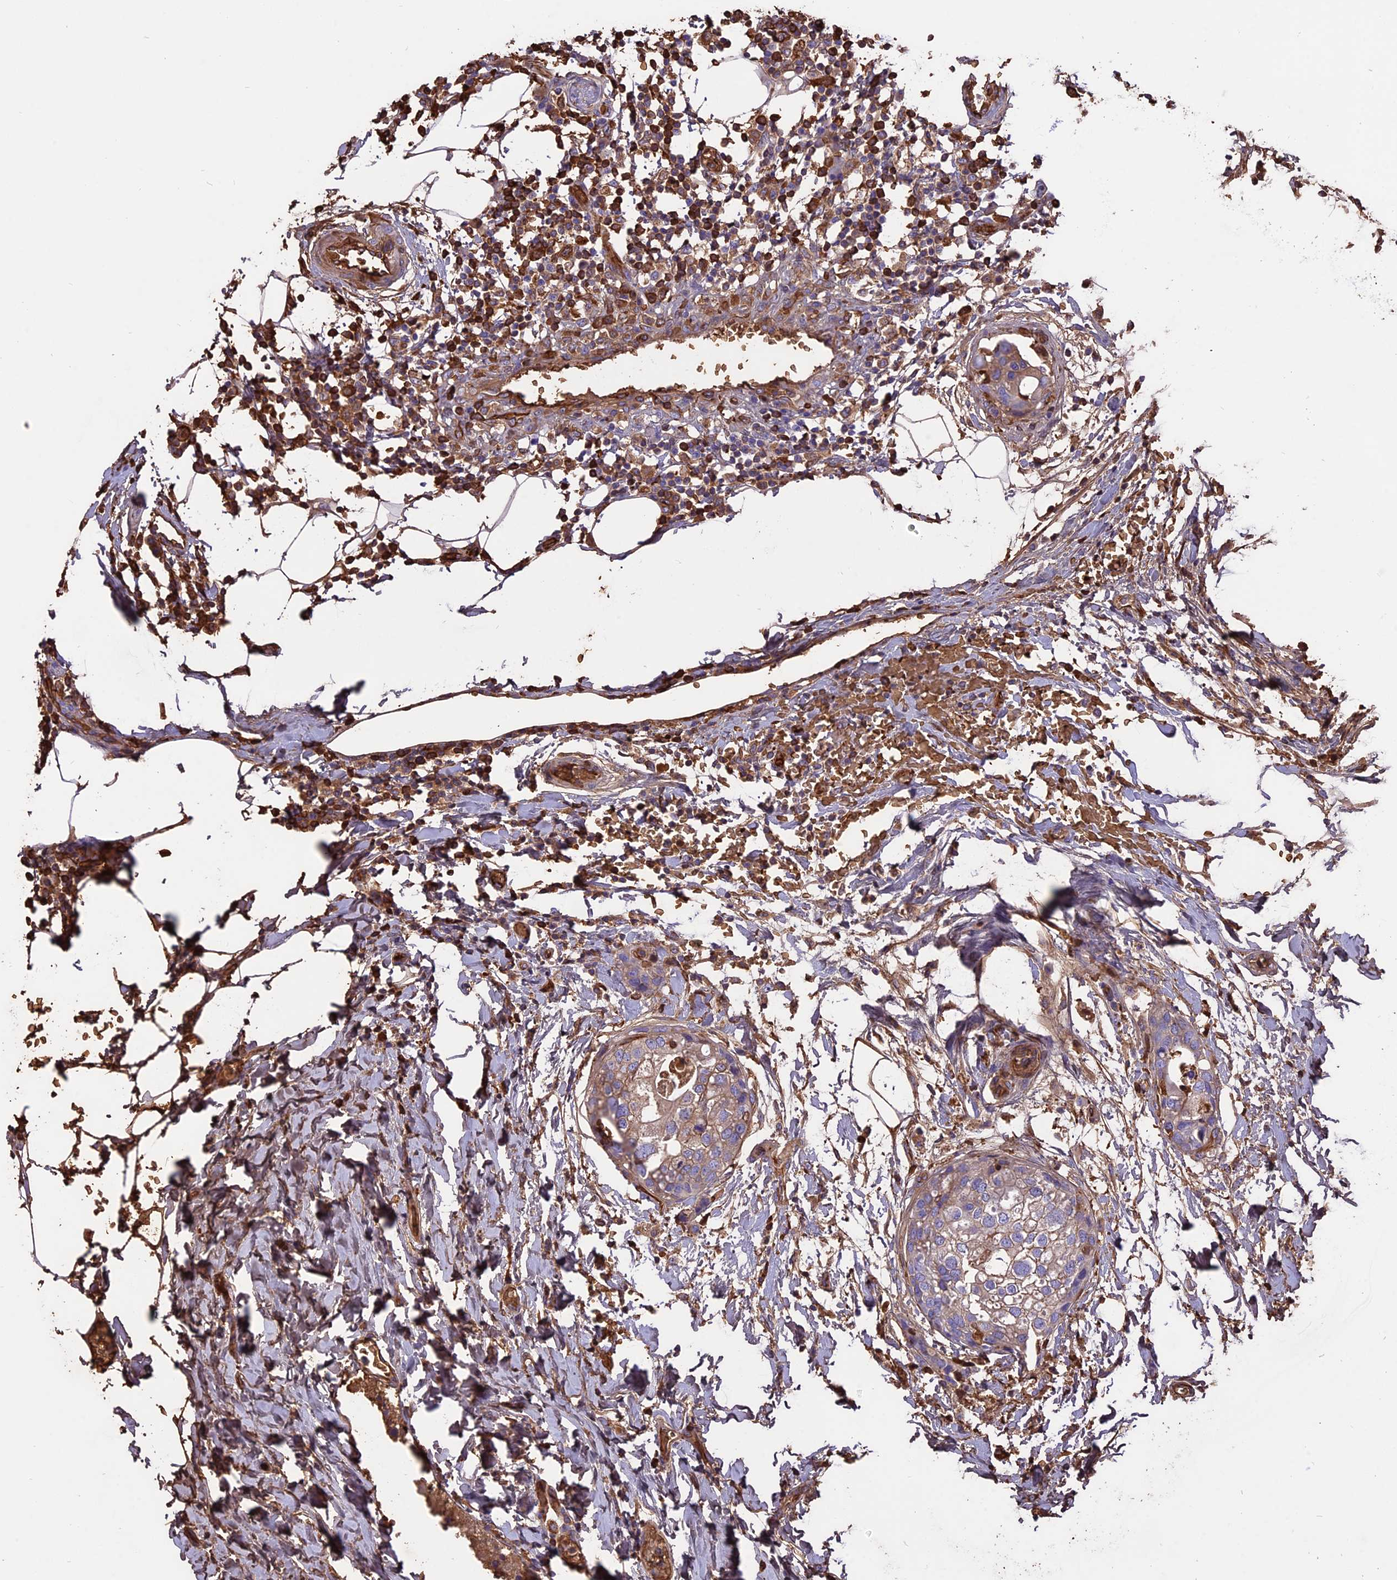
{"staining": {"intensity": "weak", "quantity": "<25%", "location": "cytoplasmic/membranous"}, "tissue": "urothelial cancer", "cell_type": "Tumor cells", "image_type": "cancer", "snomed": [{"axis": "morphology", "description": "Urothelial carcinoma, High grade"}, {"axis": "topography", "description": "Urinary bladder"}], "caption": "Tumor cells are negative for brown protein staining in high-grade urothelial carcinoma. Brightfield microscopy of immunohistochemistry (IHC) stained with DAB (brown) and hematoxylin (blue), captured at high magnification.", "gene": "TTC4", "patient": {"sex": "male", "age": 64}}